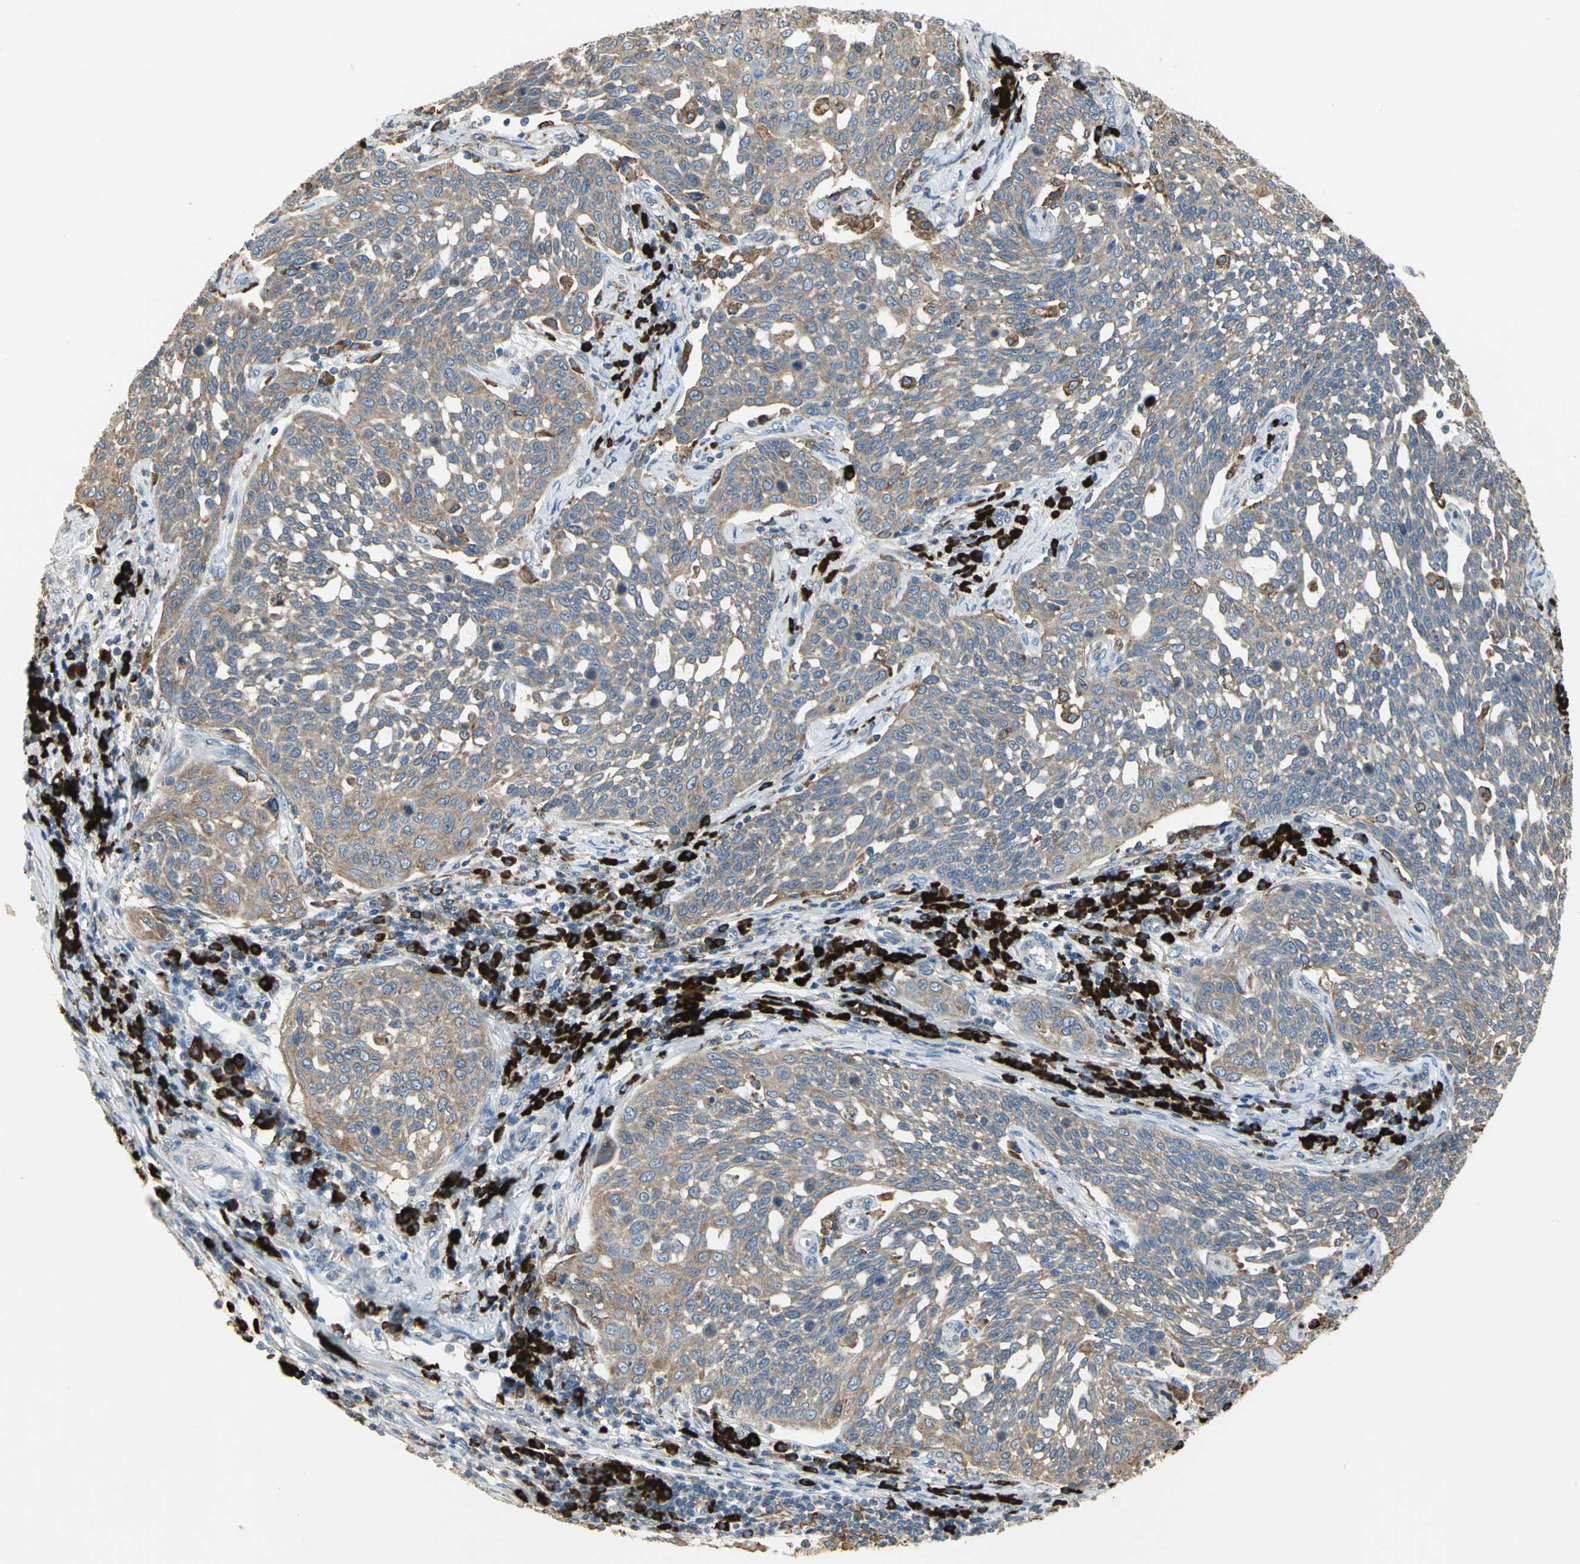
{"staining": {"intensity": "weak", "quantity": ">75%", "location": "cytoplasmic/membranous"}, "tissue": "cervical cancer", "cell_type": "Tumor cells", "image_type": "cancer", "snomed": [{"axis": "morphology", "description": "Squamous cell carcinoma, NOS"}, {"axis": "topography", "description": "Cervix"}], "caption": "DAB (3,3'-diaminobenzidine) immunohistochemical staining of human cervical squamous cell carcinoma exhibits weak cytoplasmic/membranous protein positivity in approximately >75% of tumor cells.", "gene": "SDF2L1", "patient": {"sex": "female", "age": 34}}